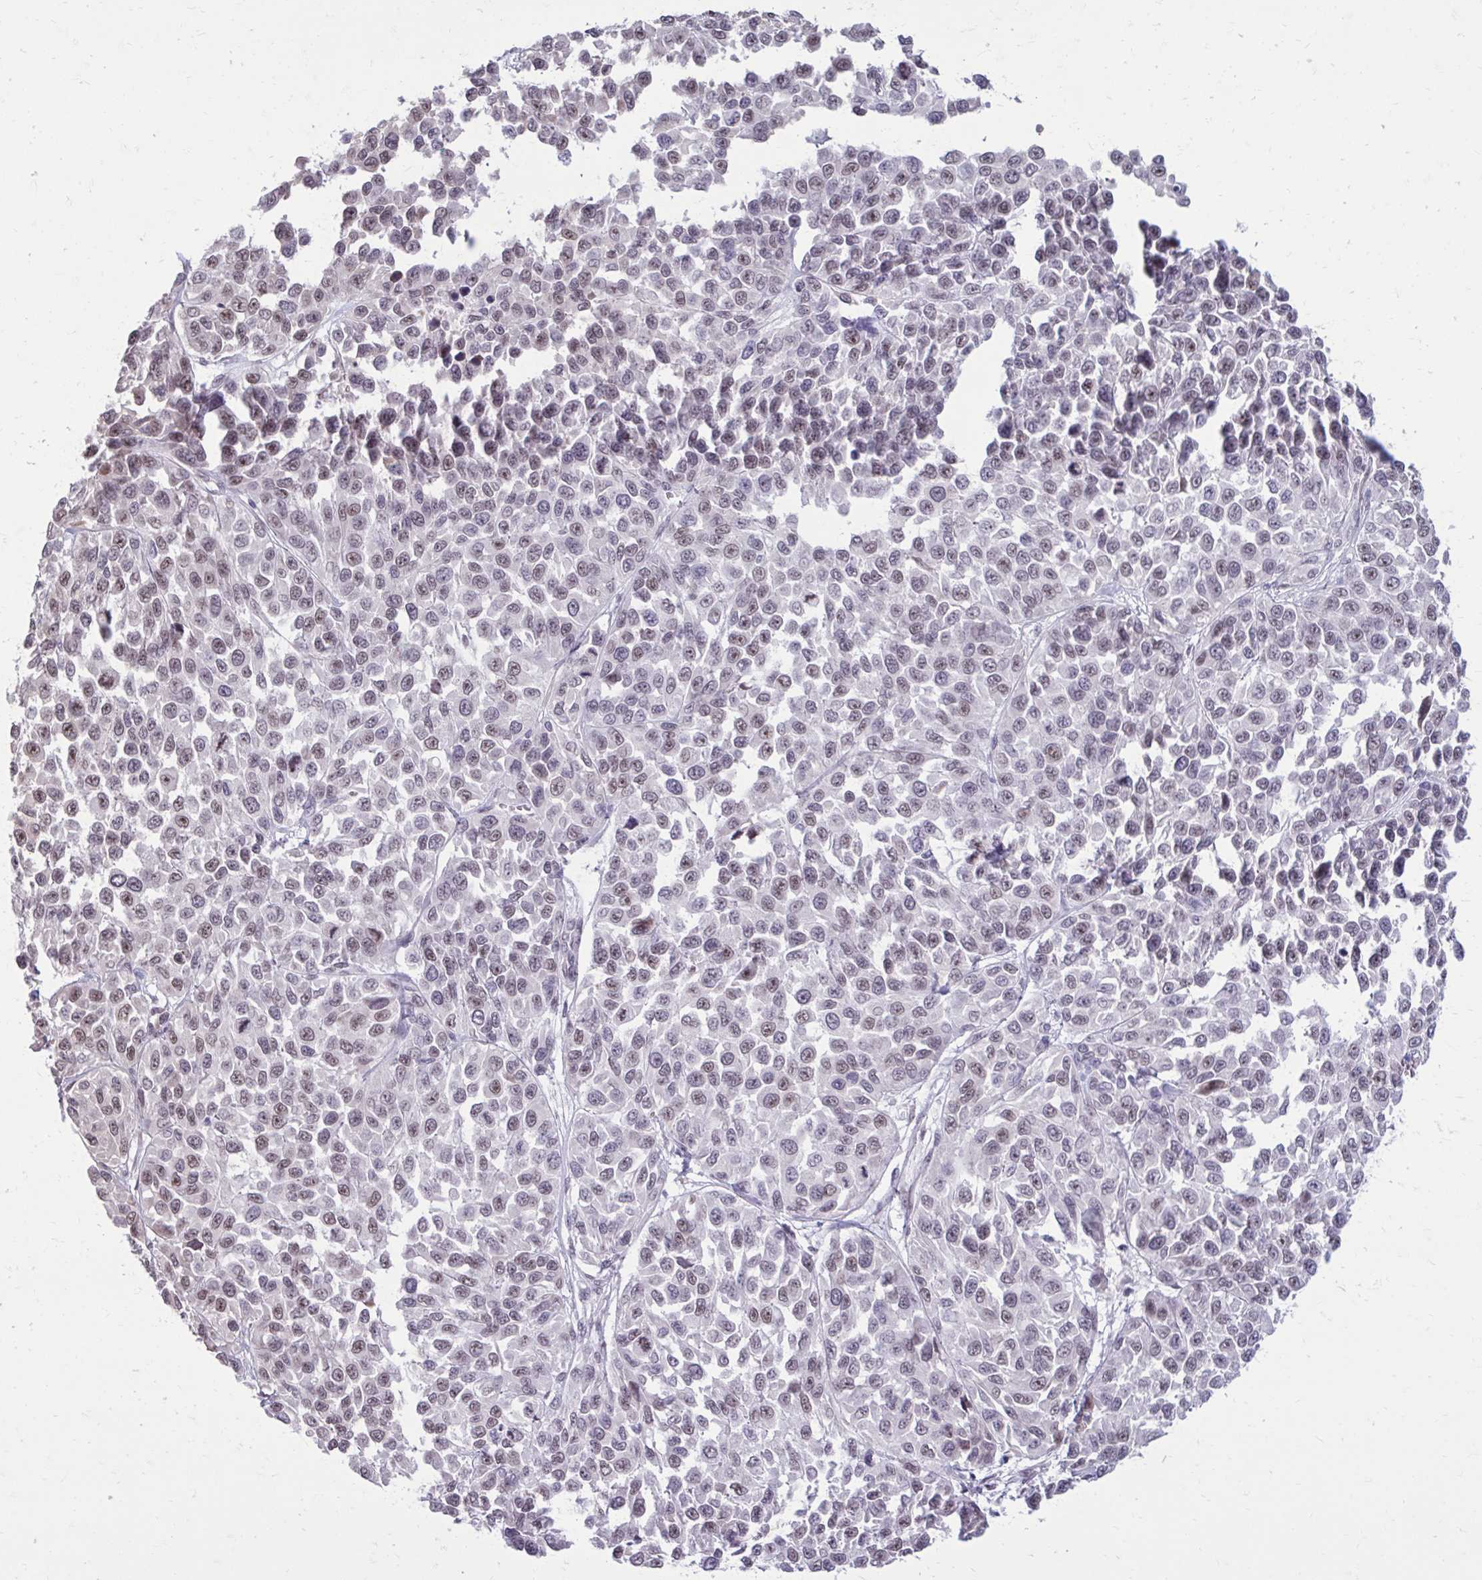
{"staining": {"intensity": "weak", "quantity": ">75%", "location": "nuclear"}, "tissue": "melanoma", "cell_type": "Tumor cells", "image_type": "cancer", "snomed": [{"axis": "morphology", "description": "Malignant melanoma, NOS"}, {"axis": "topography", "description": "Skin"}], "caption": "The photomicrograph exhibits immunohistochemical staining of malignant melanoma. There is weak nuclear staining is present in about >75% of tumor cells.", "gene": "PROSER1", "patient": {"sex": "male", "age": 62}}